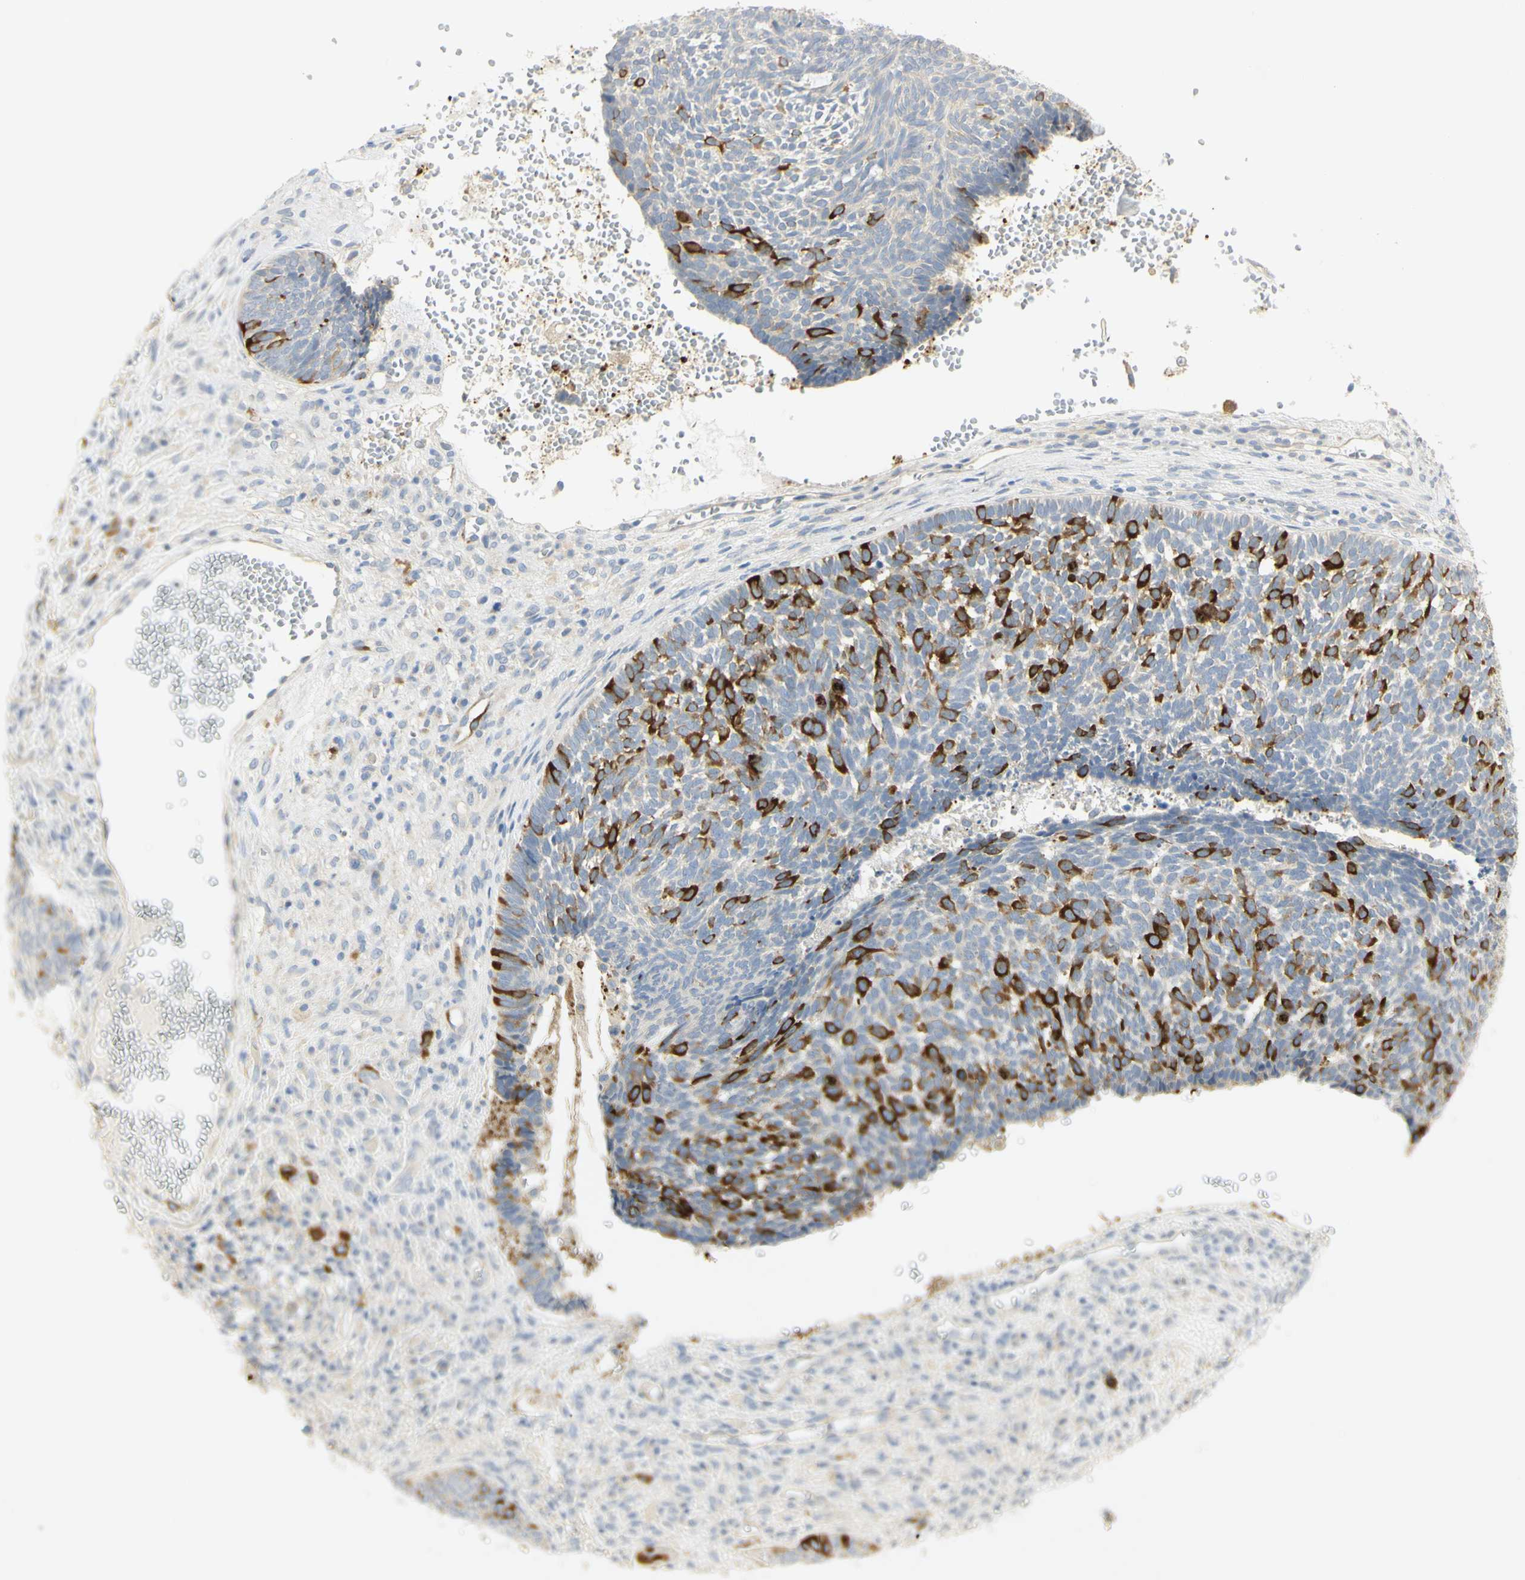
{"staining": {"intensity": "strong", "quantity": ">75%", "location": "cytoplasmic/membranous"}, "tissue": "skin cancer", "cell_type": "Tumor cells", "image_type": "cancer", "snomed": [{"axis": "morphology", "description": "Basal cell carcinoma"}, {"axis": "topography", "description": "Skin"}], "caption": "This photomicrograph reveals skin cancer stained with IHC to label a protein in brown. The cytoplasmic/membranous of tumor cells show strong positivity for the protein. Nuclei are counter-stained blue.", "gene": "KIF11", "patient": {"sex": "male", "age": 84}}